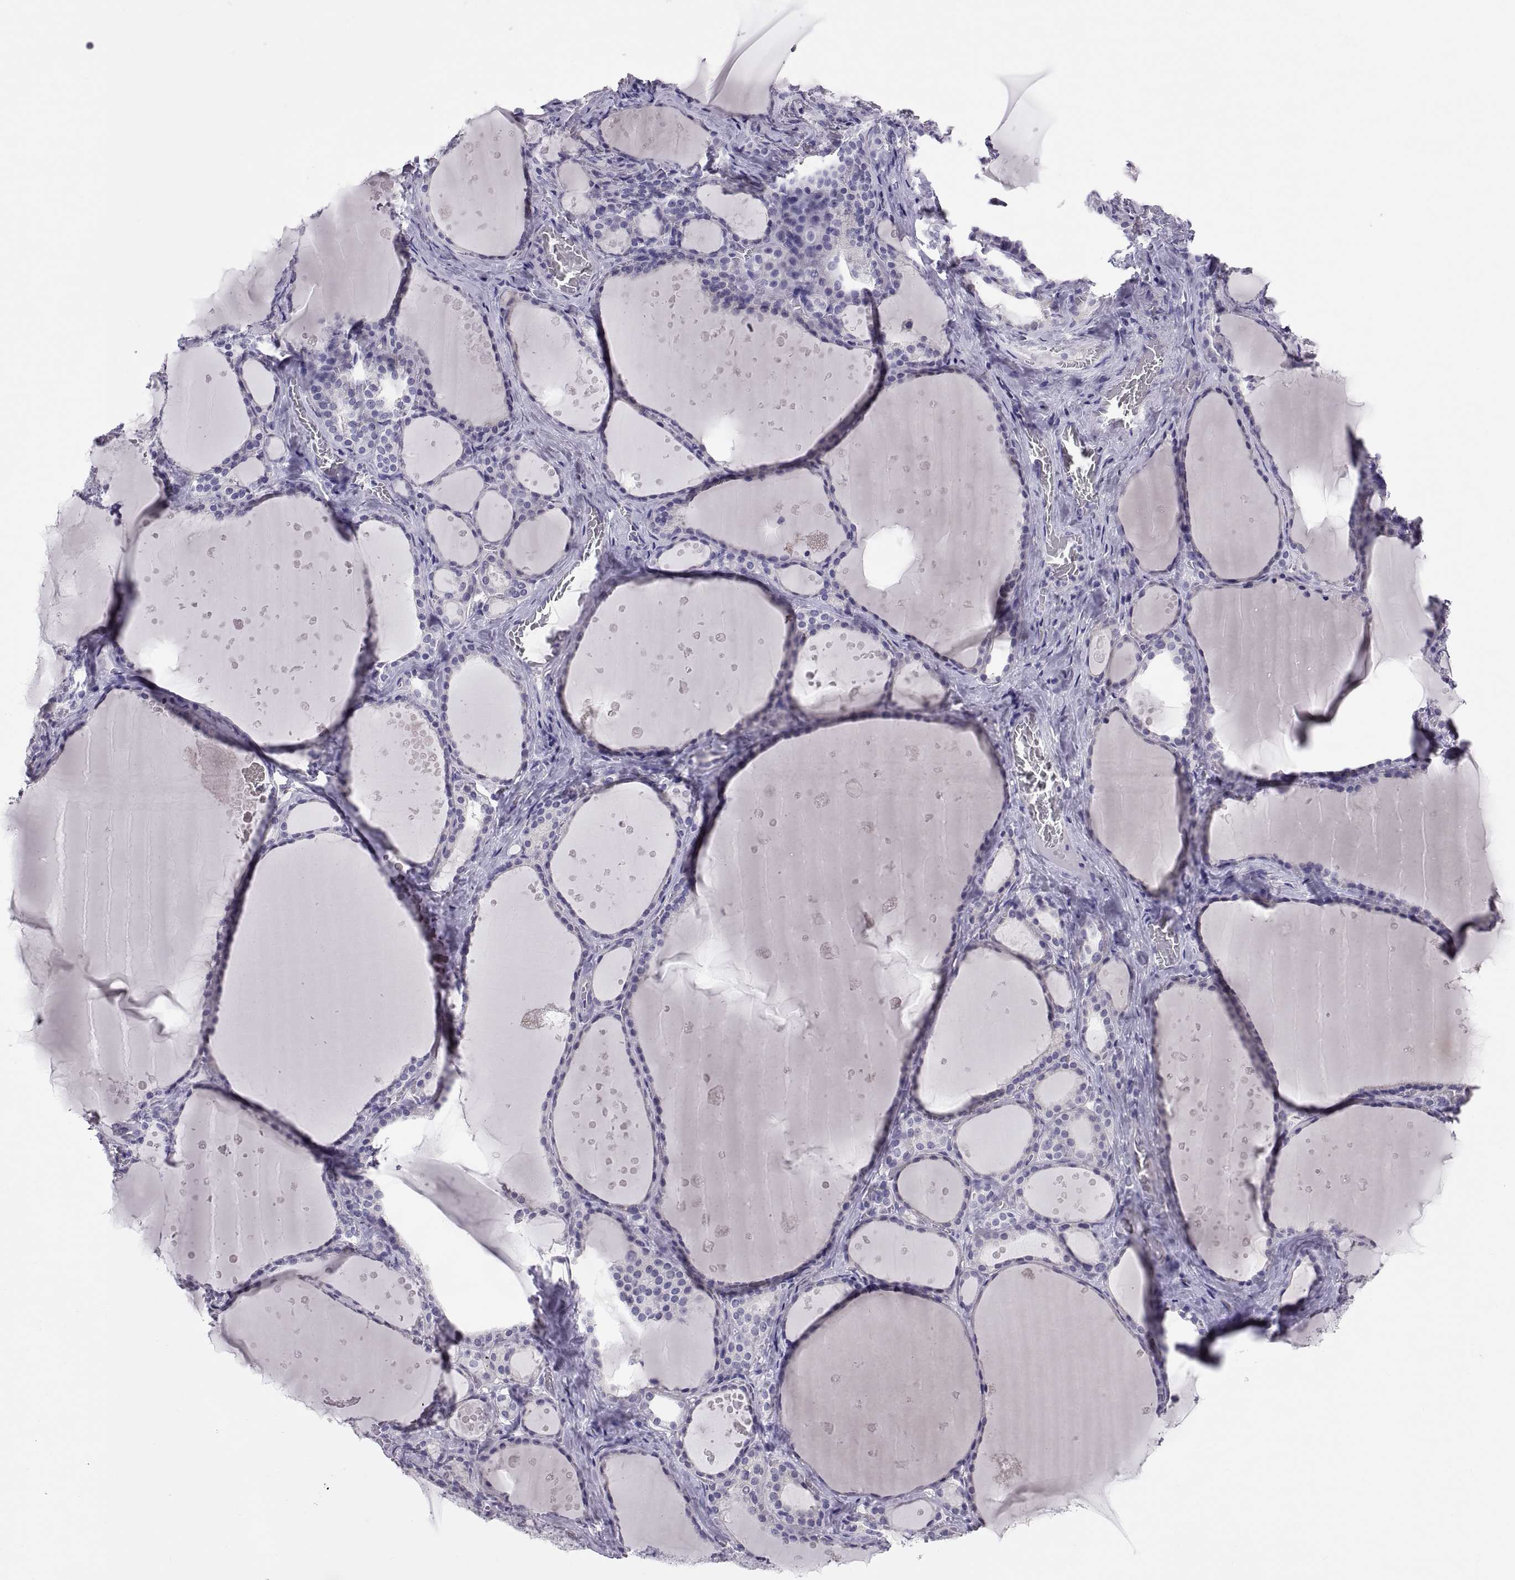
{"staining": {"intensity": "negative", "quantity": "none", "location": "none"}, "tissue": "thyroid gland", "cell_type": "Glandular cells", "image_type": "normal", "snomed": [{"axis": "morphology", "description": "Normal tissue, NOS"}, {"axis": "topography", "description": "Thyroid gland"}], "caption": "A high-resolution image shows immunohistochemistry staining of benign thyroid gland, which reveals no significant positivity in glandular cells.", "gene": "RNASE12", "patient": {"sex": "male", "age": 63}}